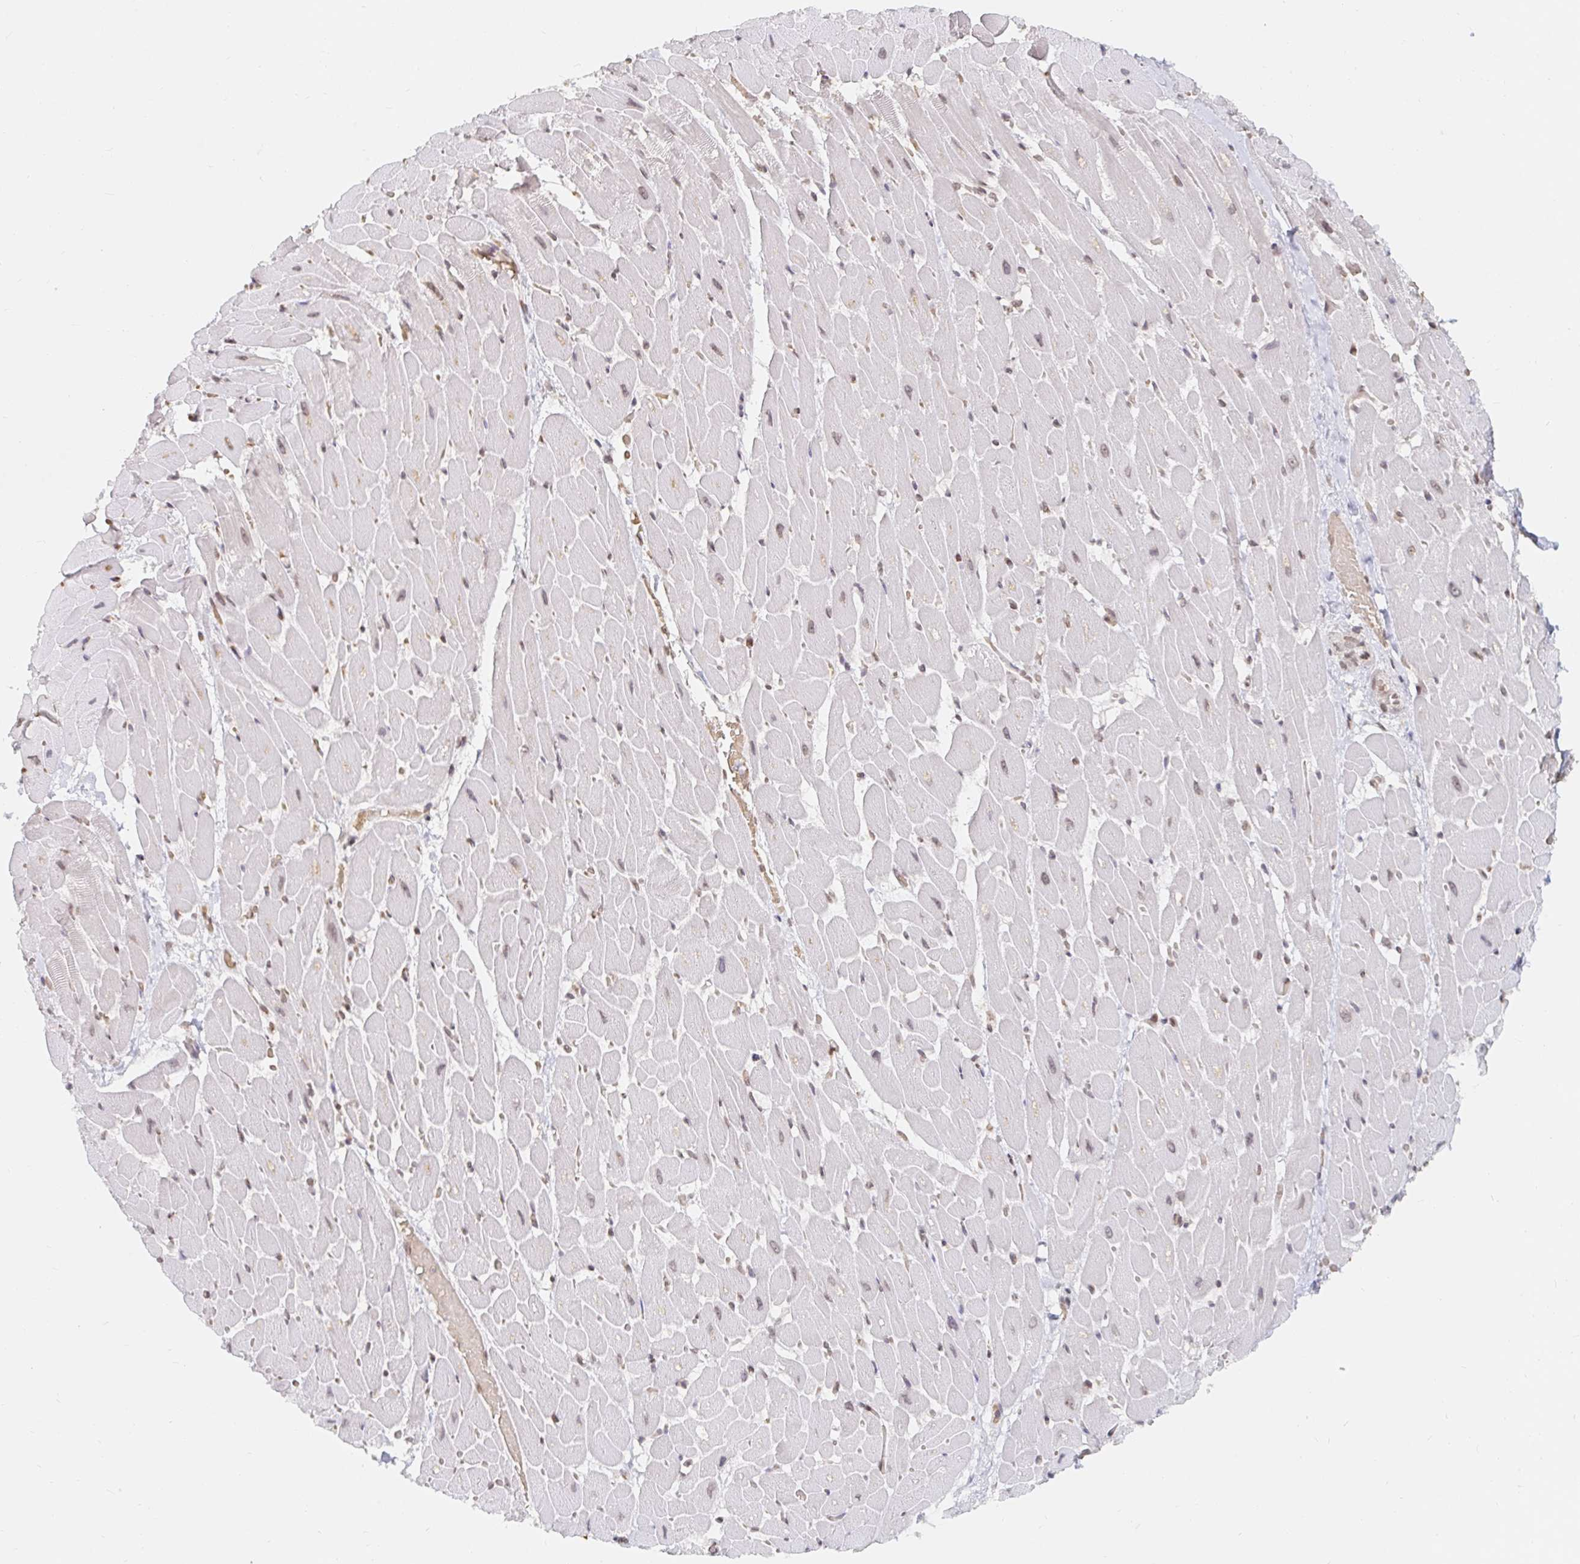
{"staining": {"intensity": "weak", "quantity": "25%-75%", "location": "nuclear"}, "tissue": "heart muscle", "cell_type": "Cardiomyocytes", "image_type": "normal", "snomed": [{"axis": "morphology", "description": "Normal tissue, NOS"}, {"axis": "topography", "description": "Heart"}], "caption": "Weak nuclear protein staining is appreciated in approximately 25%-75% of cardiomyocytes in heart muscle.", "gene": "CHD2", "patient": {"sex": "male", "age": 37}}